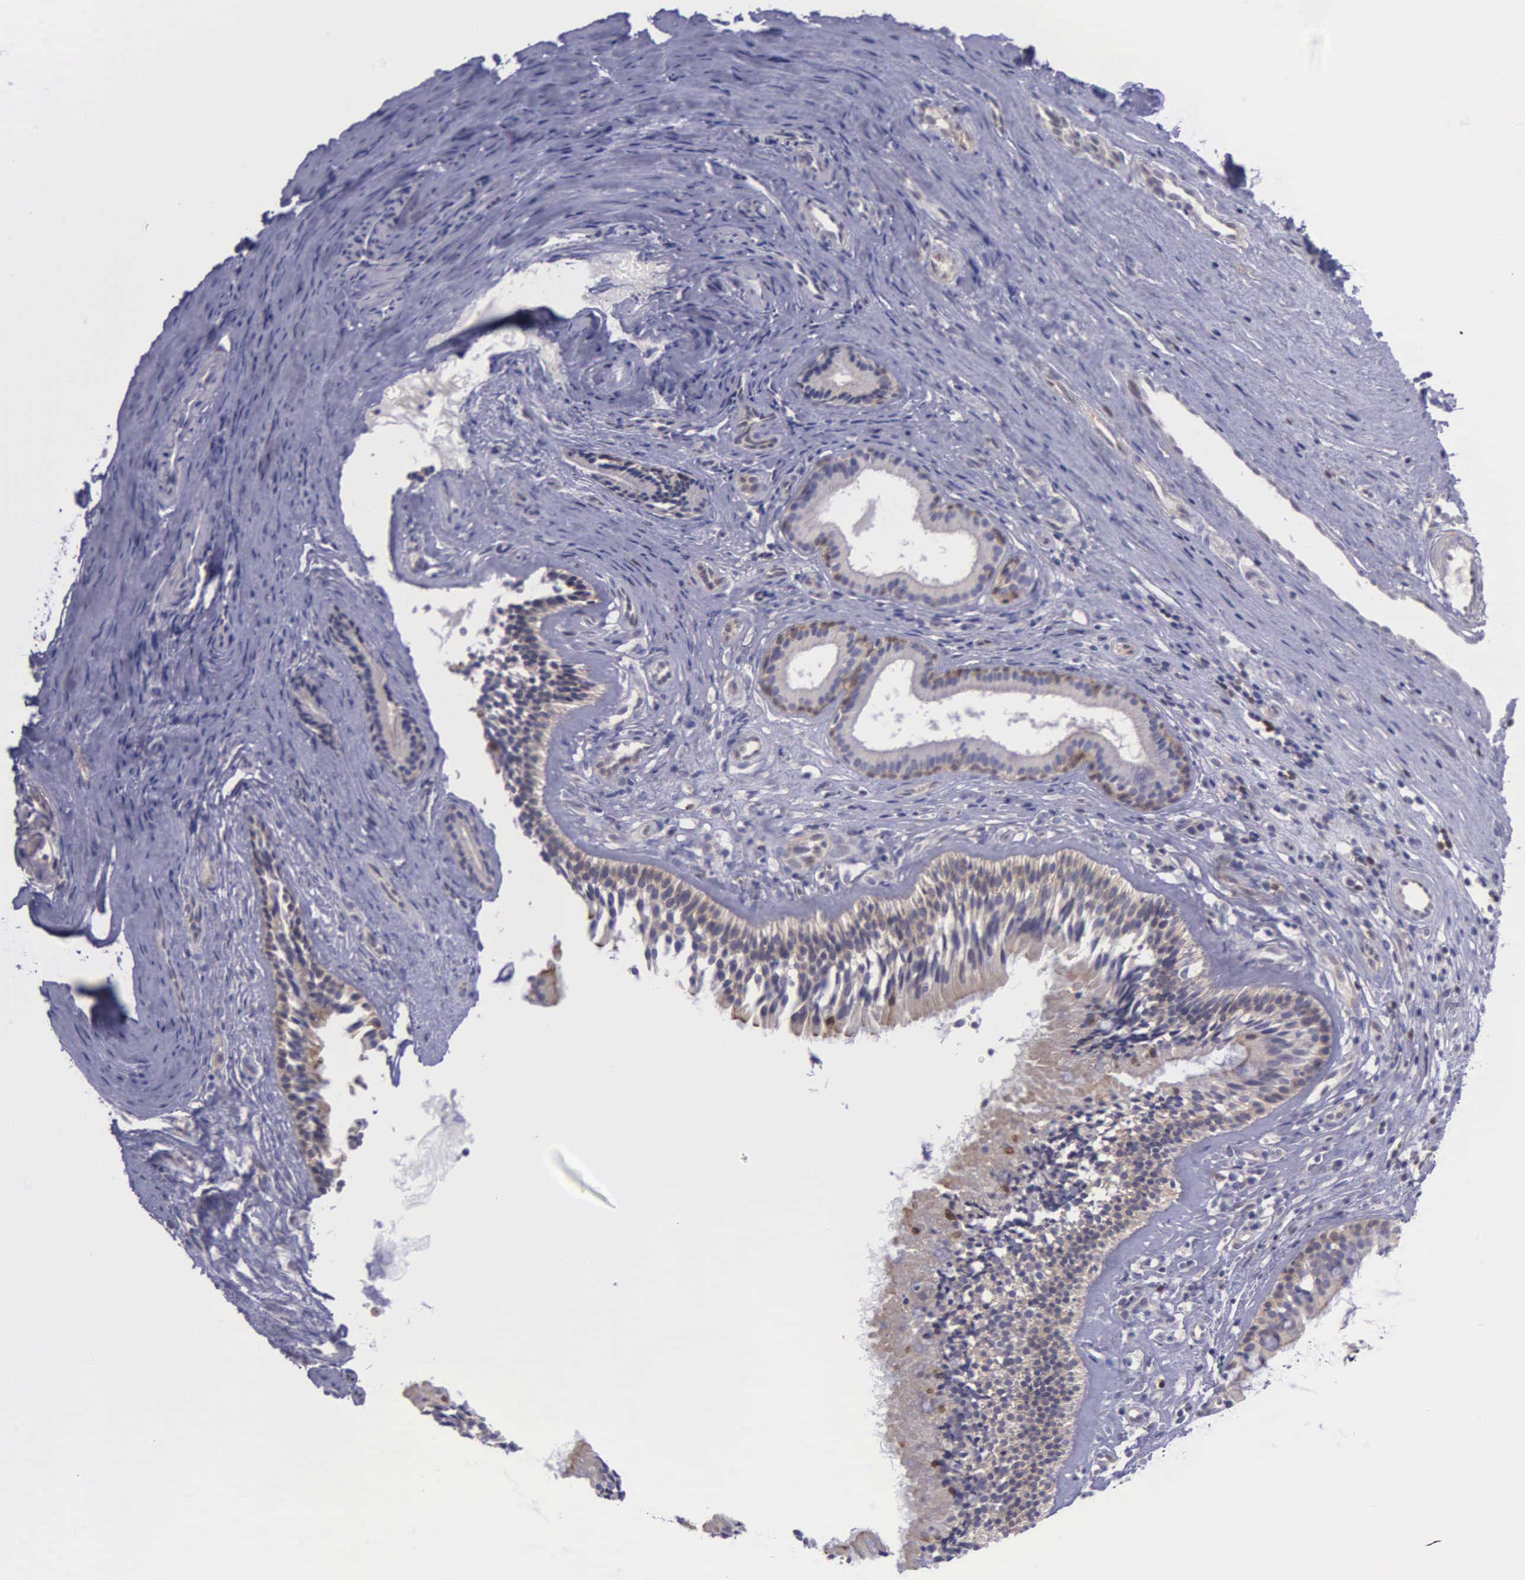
{"staining": {"intensity": "negative", "quantity": "none", "location": "none"}, "tissue": "nasopharynx", "cell_type": "Respiratory epithelial cells", "image_type": "normal", "snomed": [{"axis": "morphology", "description": "Normal tissue, NOS"}, {"axis": "topography", "description": "Nasopharynx"}], "caption": "Respiratory epithelial cells are negative for protein expression in unremarkable human nasopharynx. (DAB IHC with hematoxylin counter stain).", "gene": "MICAL3", "patient": {"sex": "female", "age": 78}}